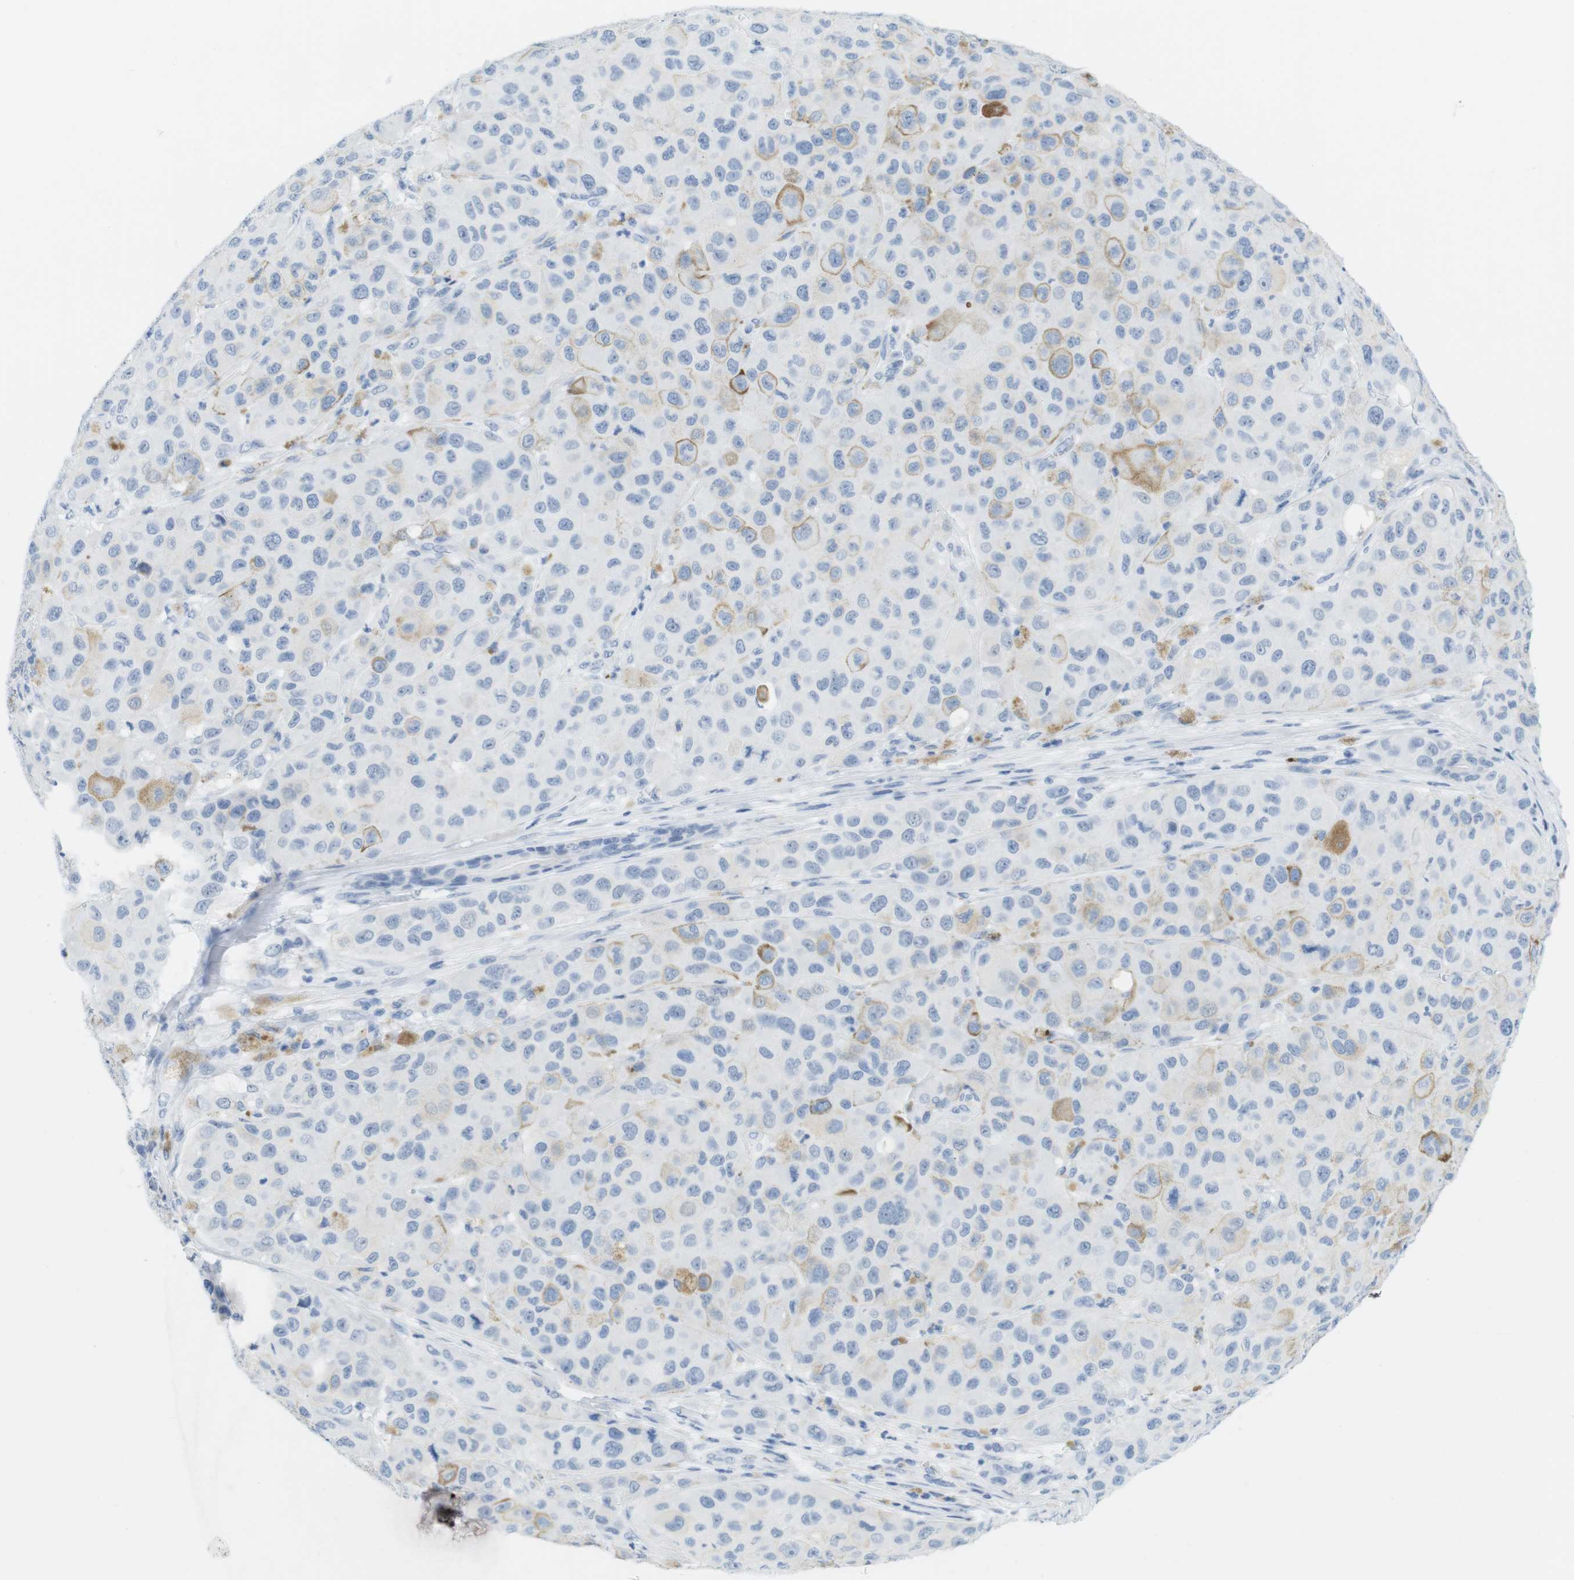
{"staining": {"intensity": "negative", "quantity": "none", "location": "none"}, "tissue": "melanoma", "cell_type": "Tumor cells", "image_type": "cancer", "snomed": [{"axis": "morphology", "description": "Malignant melanoma, NOS"}, {"axis": "topography", "description": "Skin"}], "caption": "The micrograph shows no significant positivity in tumor cells of malignant melanoma.", "gene": "TNNT2", "patient": {"sex": "male", "age": 96}}